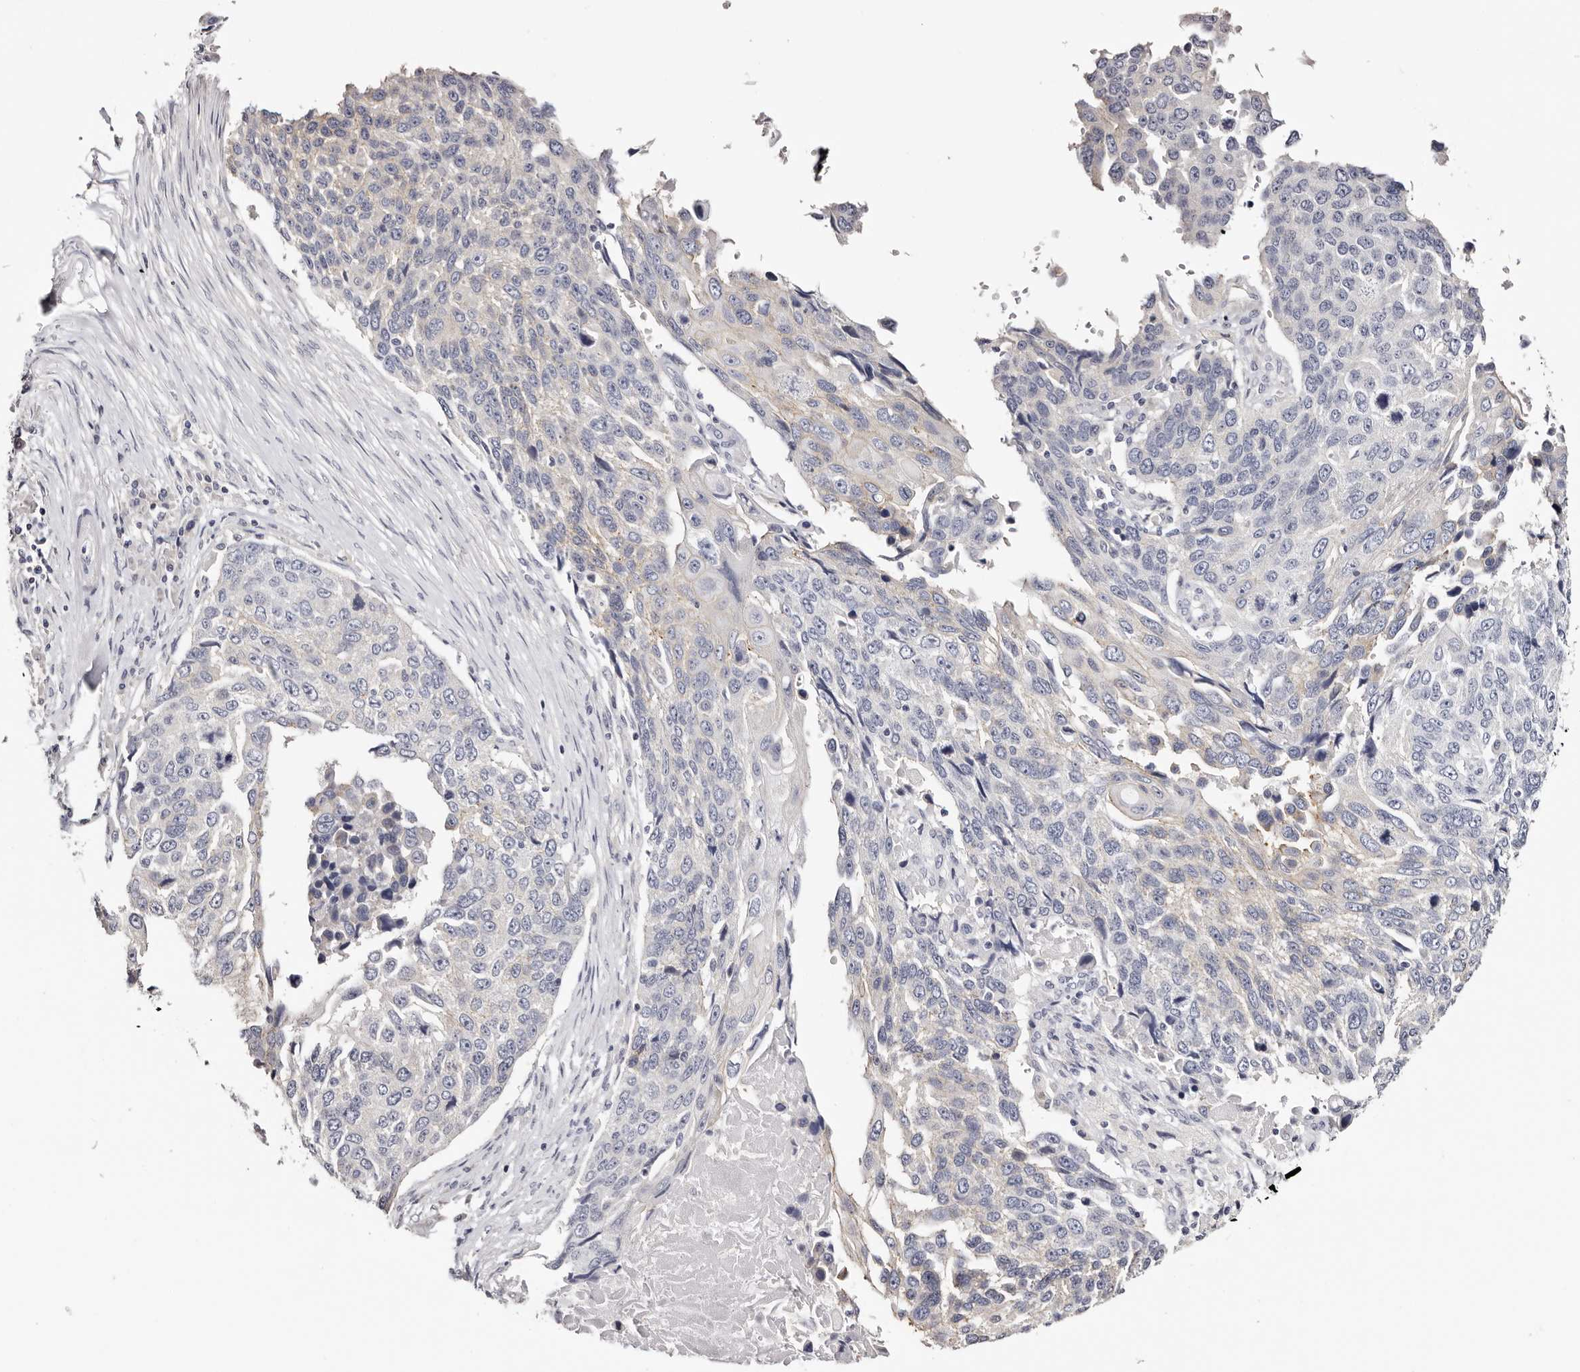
{"staining": {"intensity": "negative", "quantity": "none", "location": "none"}, "tissue": "lung cancer", "cell_type": "Tumor cells", "image_type": "cancer", "snomed": [{"axis": "morphology", "description": "Squamous cell carcinoma, NOS"}, {"axis": "topography", "description": "Lung"}], "caption": "Immunohistochemical staining of squamous cell carcinoma (lung) reveals no significant expression in tumor cells.", "gene": "ROM1", "patient": {"sex": "male", "age": 66}}